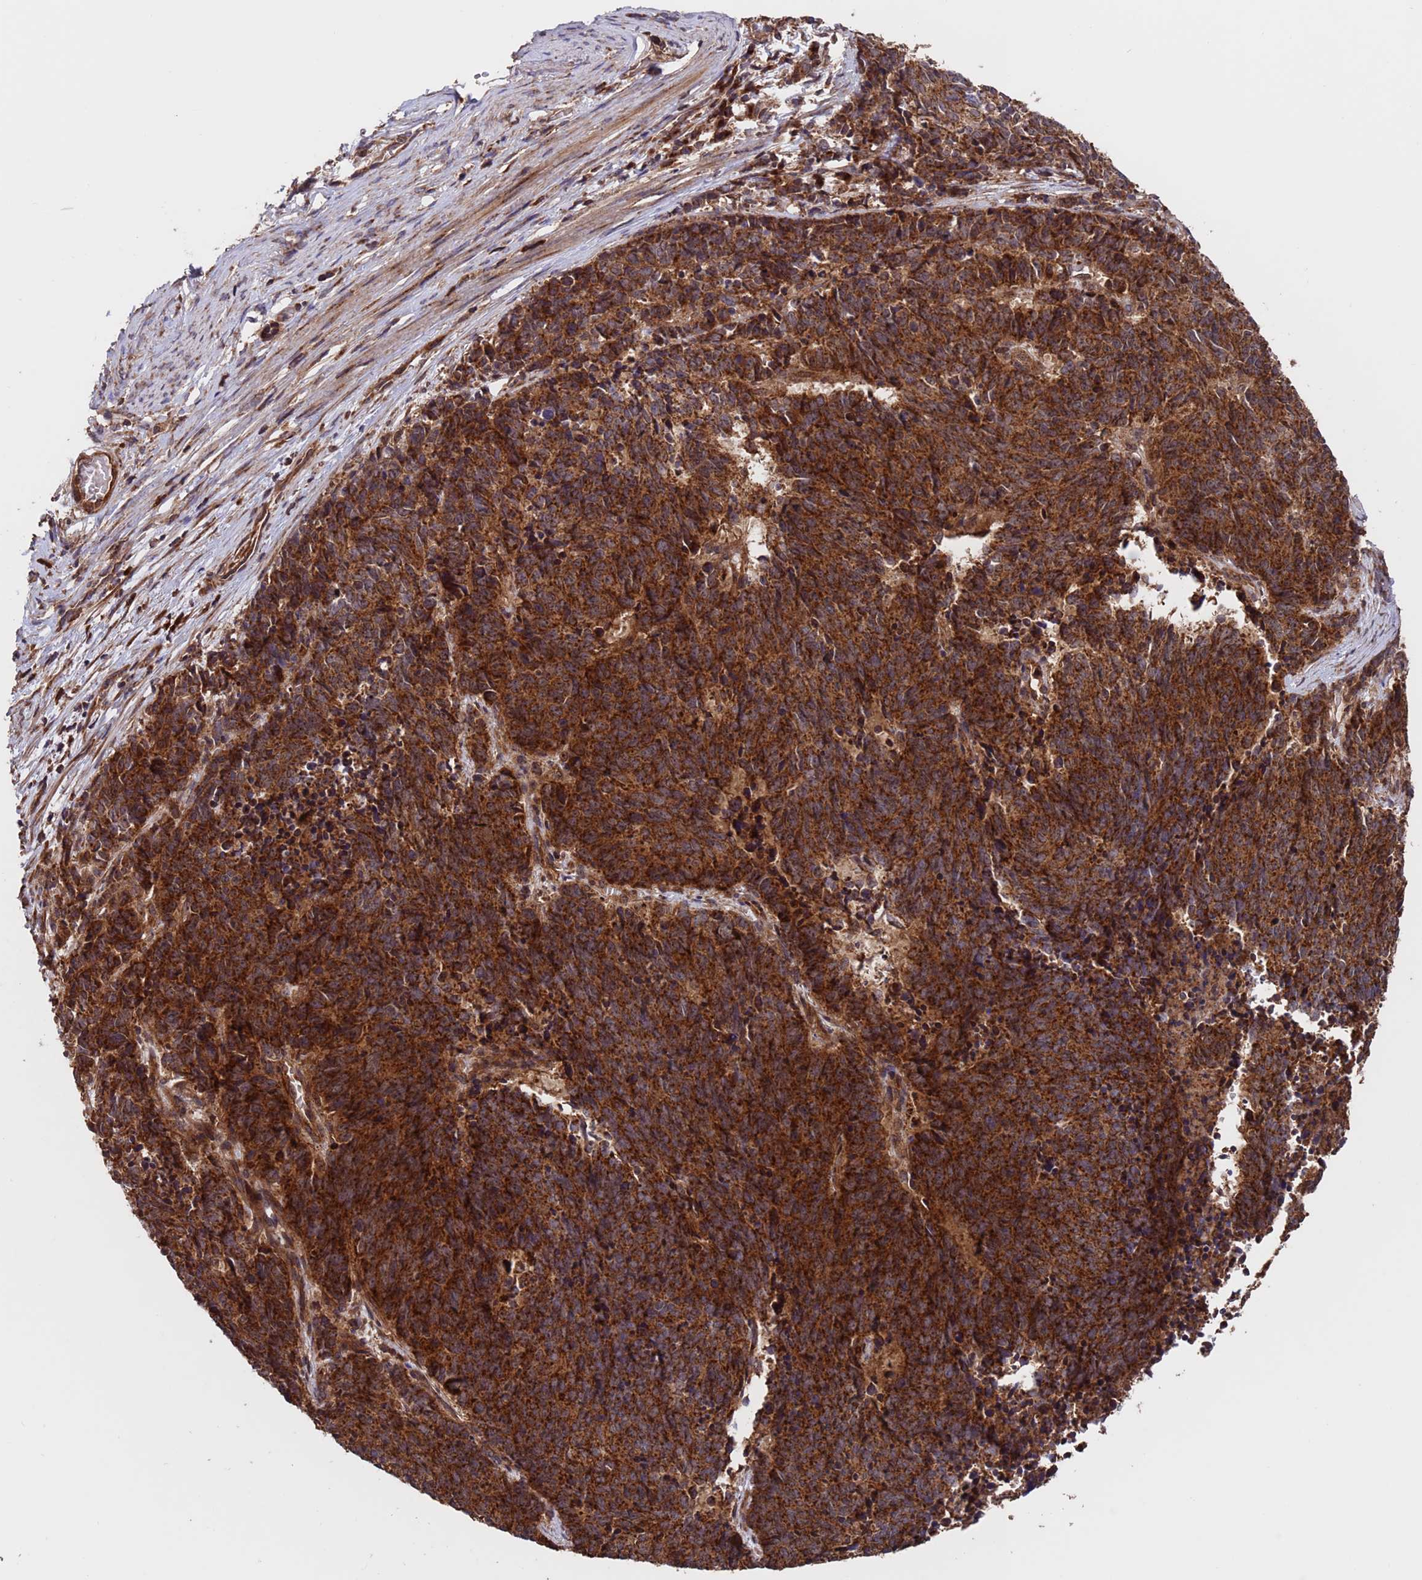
{"staining": {"intensity": "strong", "quantity": ">75%", "location": "cytoplasmic/membranous"}, "tissue": "cervical cancer", "cell_type": "Tumor cells", "image_type": "cancer", "snomed": [{"axis": "morphology", "description": "Squamous cell carcinoma, NOS"}, {"axis": "topography", "description": "Cervix"}], "caption": "A high amount of strong cytoplasmic/membranous positivity is seen in approximately >75% of tumor cells in squamous cell carcinoma (cervical) tissue. (IHC, brightfield microscopy, high magnification).", "gene": "TSR3", "patient": {"sex": "female", "age": 29}}